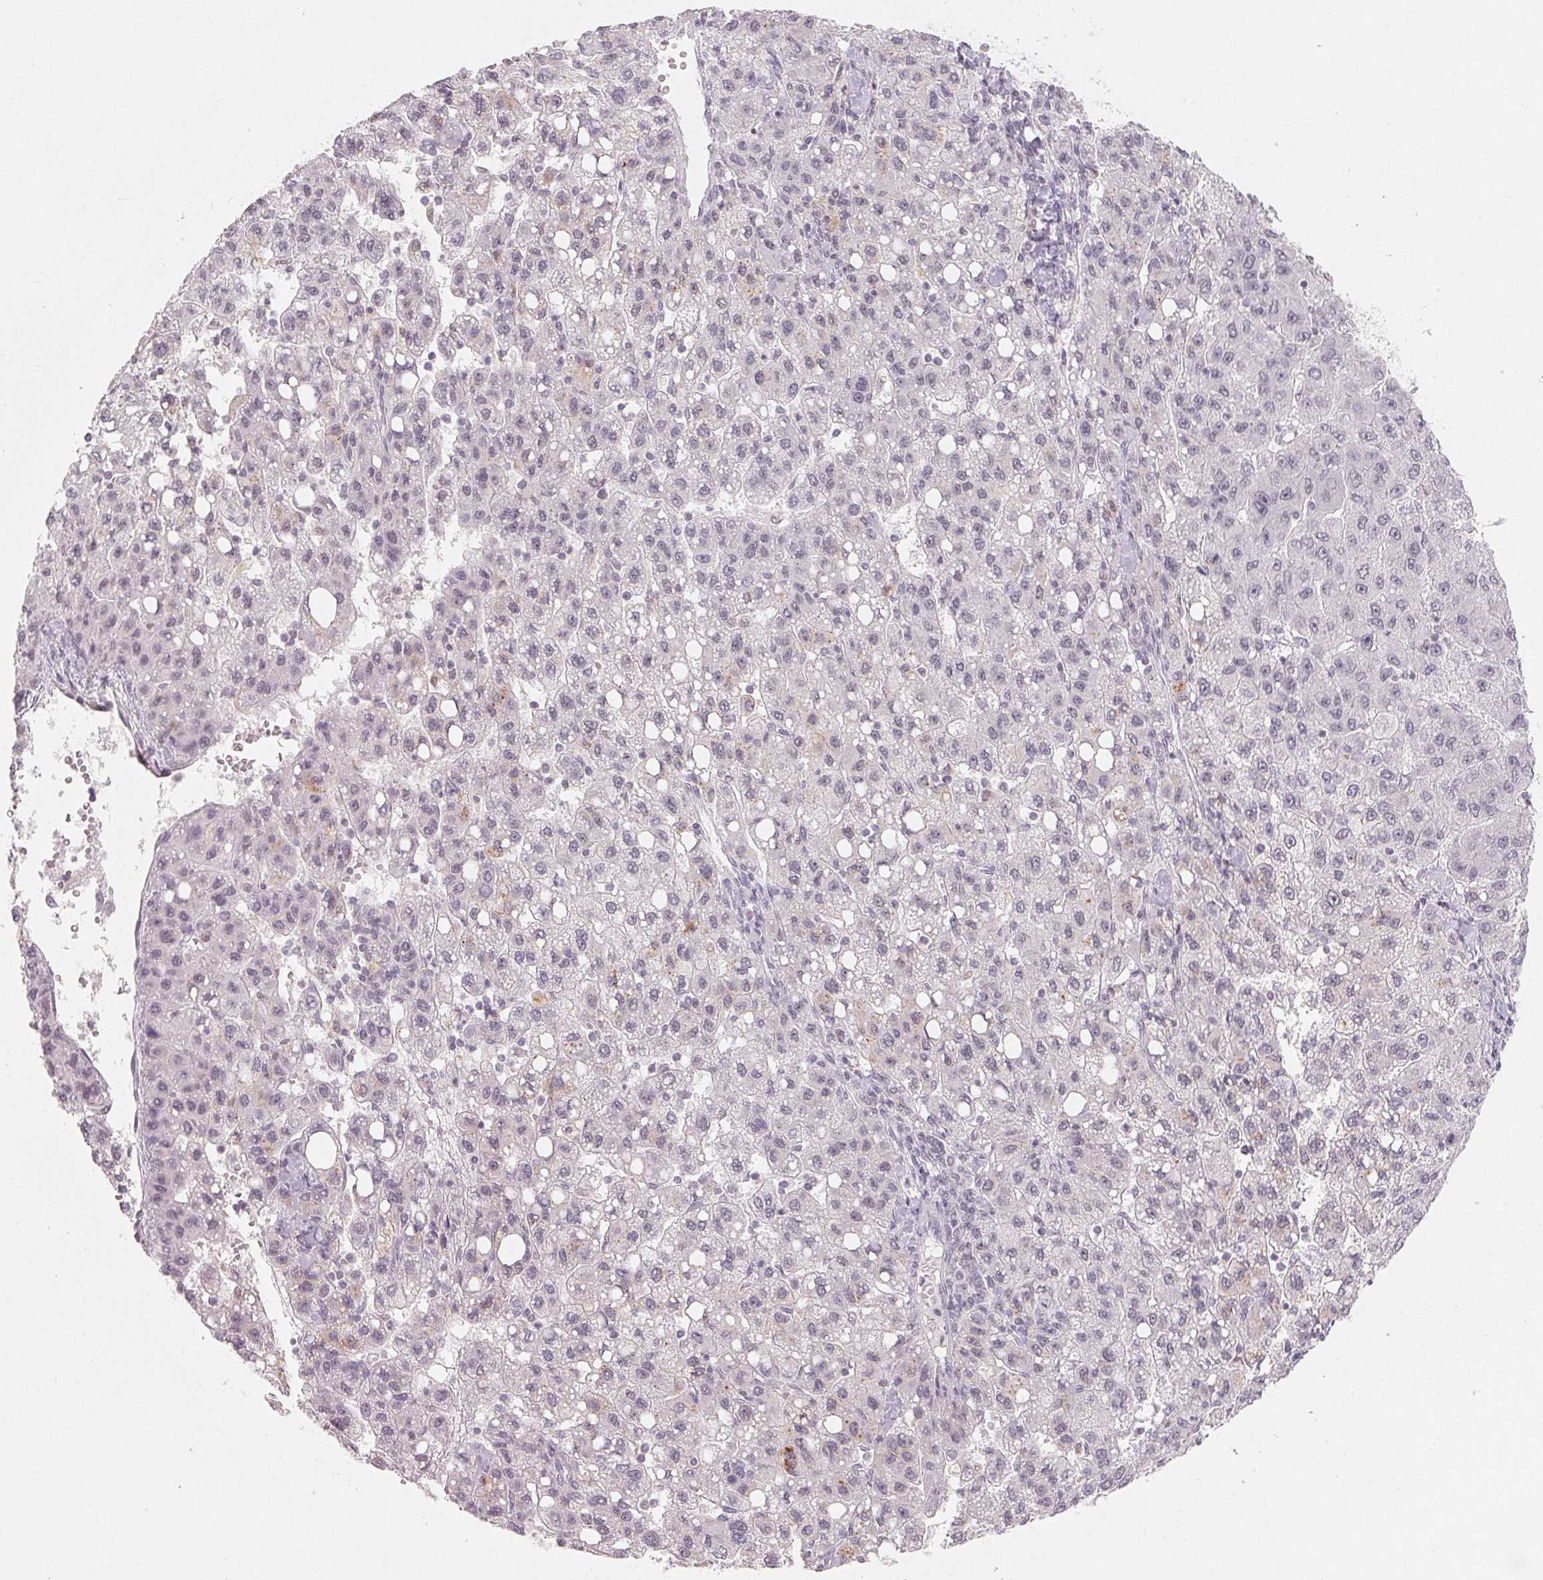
{"staining": {"intensity": "moderate", "quantity": "<25%", "location": "cytoplasmic/membranous"}, "tissue": "liver cancer", "cell_type": "Tumor cells", "image_type": "cancer", "snomed": [{"axis": "morphology", "description": "Carcinoma, Hepatocellular, NOS"}, {"axis": "topography", "description": "Liver"}], "caption": "Immunohistochemical staining of human liver cancer (hepatocellular carcinoma) reveals moderate cytoplasmic/membranous protein staining in about <25% of tumor cells.", "gene": "NXF3", "patient": {"sex": "female", "age": 82}}